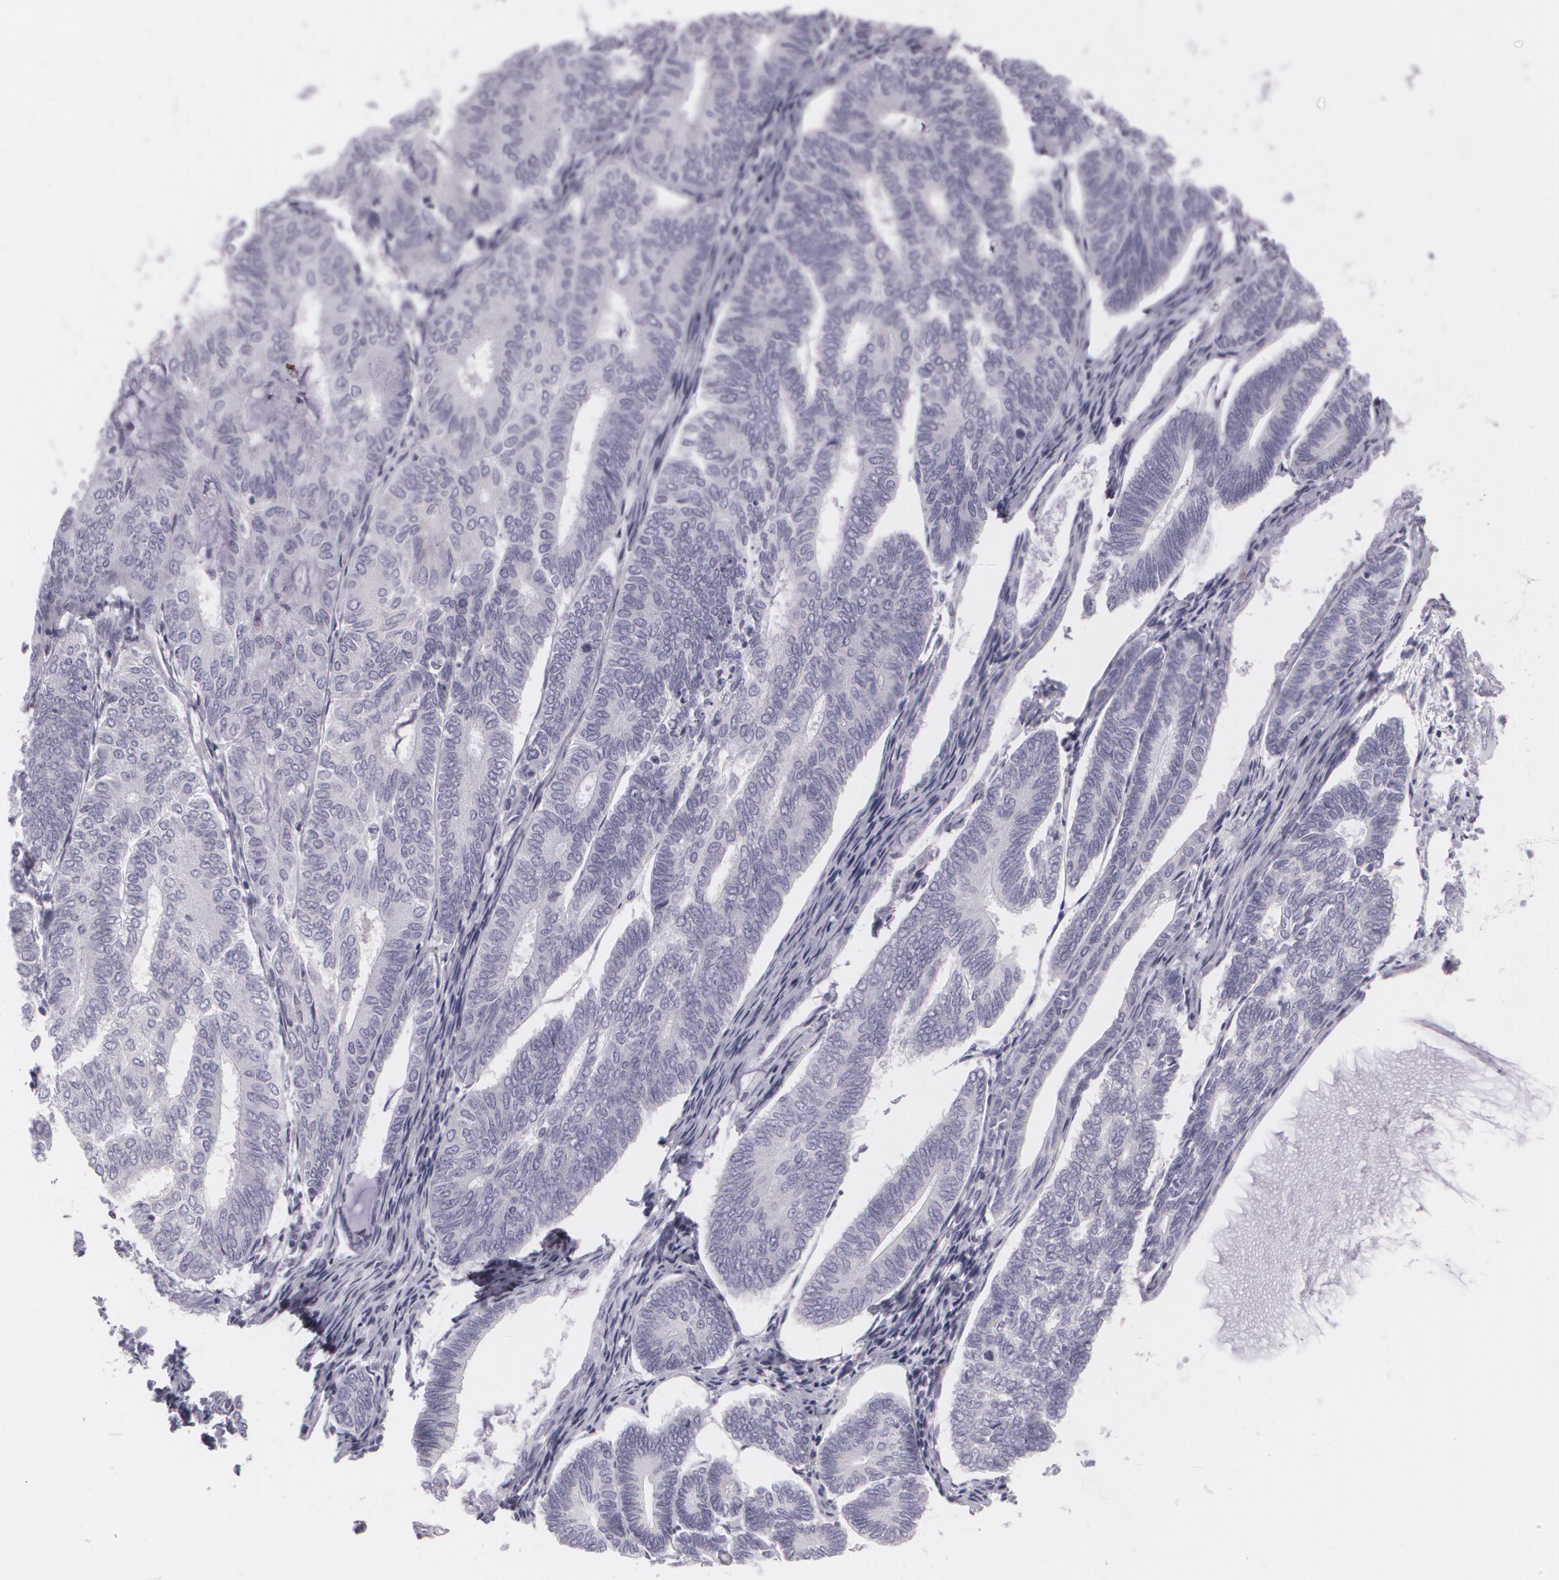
{"staining": {"intensity": "negative", "quantity": "none", "location": "none"}, "tissue": "endometrial cancer", "cell_type": "Tumor cells", "image_type": "cancer", "snomed": [{"axis": "morphology", "description": "Adenocarcinoma, NOS"}, {"axis": "topography", "description": "Endometrium"}], "caption": "Tumor cells are negative for brown protein staining in endometrial adenocarcinoma.", "gene": "MAP2", "patient": {"sex": "female", "age": 59}}